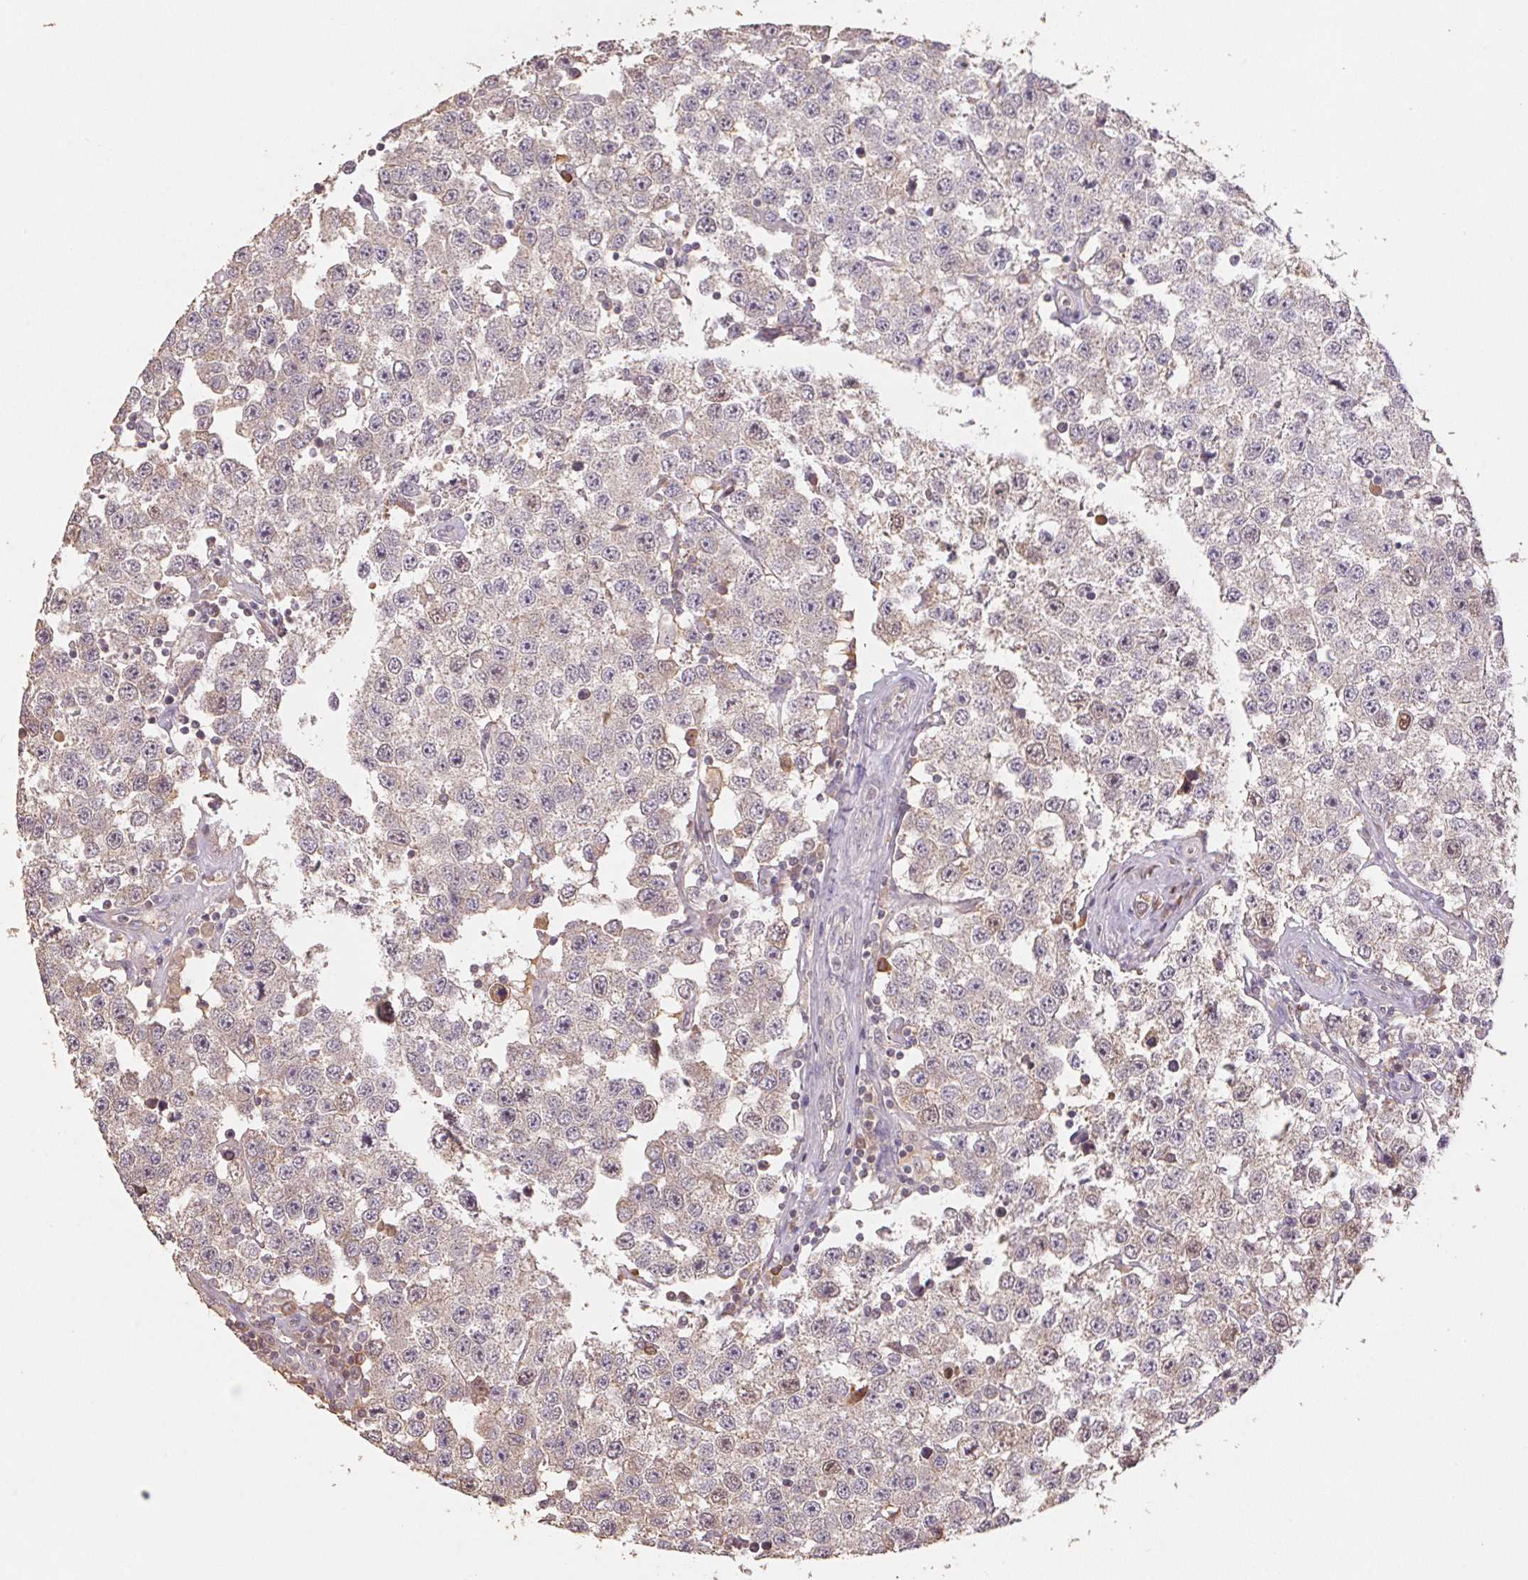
{"staining": {"intensity": "negative", "quantity": "none", "location": "none"}, "tissue": "testis cancer", "cell_type": "Tumor cells", "image_type": "cancer", "snomed": [{"axis": "morphology", "description": "Seminoma, NOS"}, {"axis": "topography", "description": "Testis"}], "caption": "Tumor cells are negative for protein expression in human testis seminoma.", "gene": "CENPF", "patient": {"sex": "male", "age": 34}}